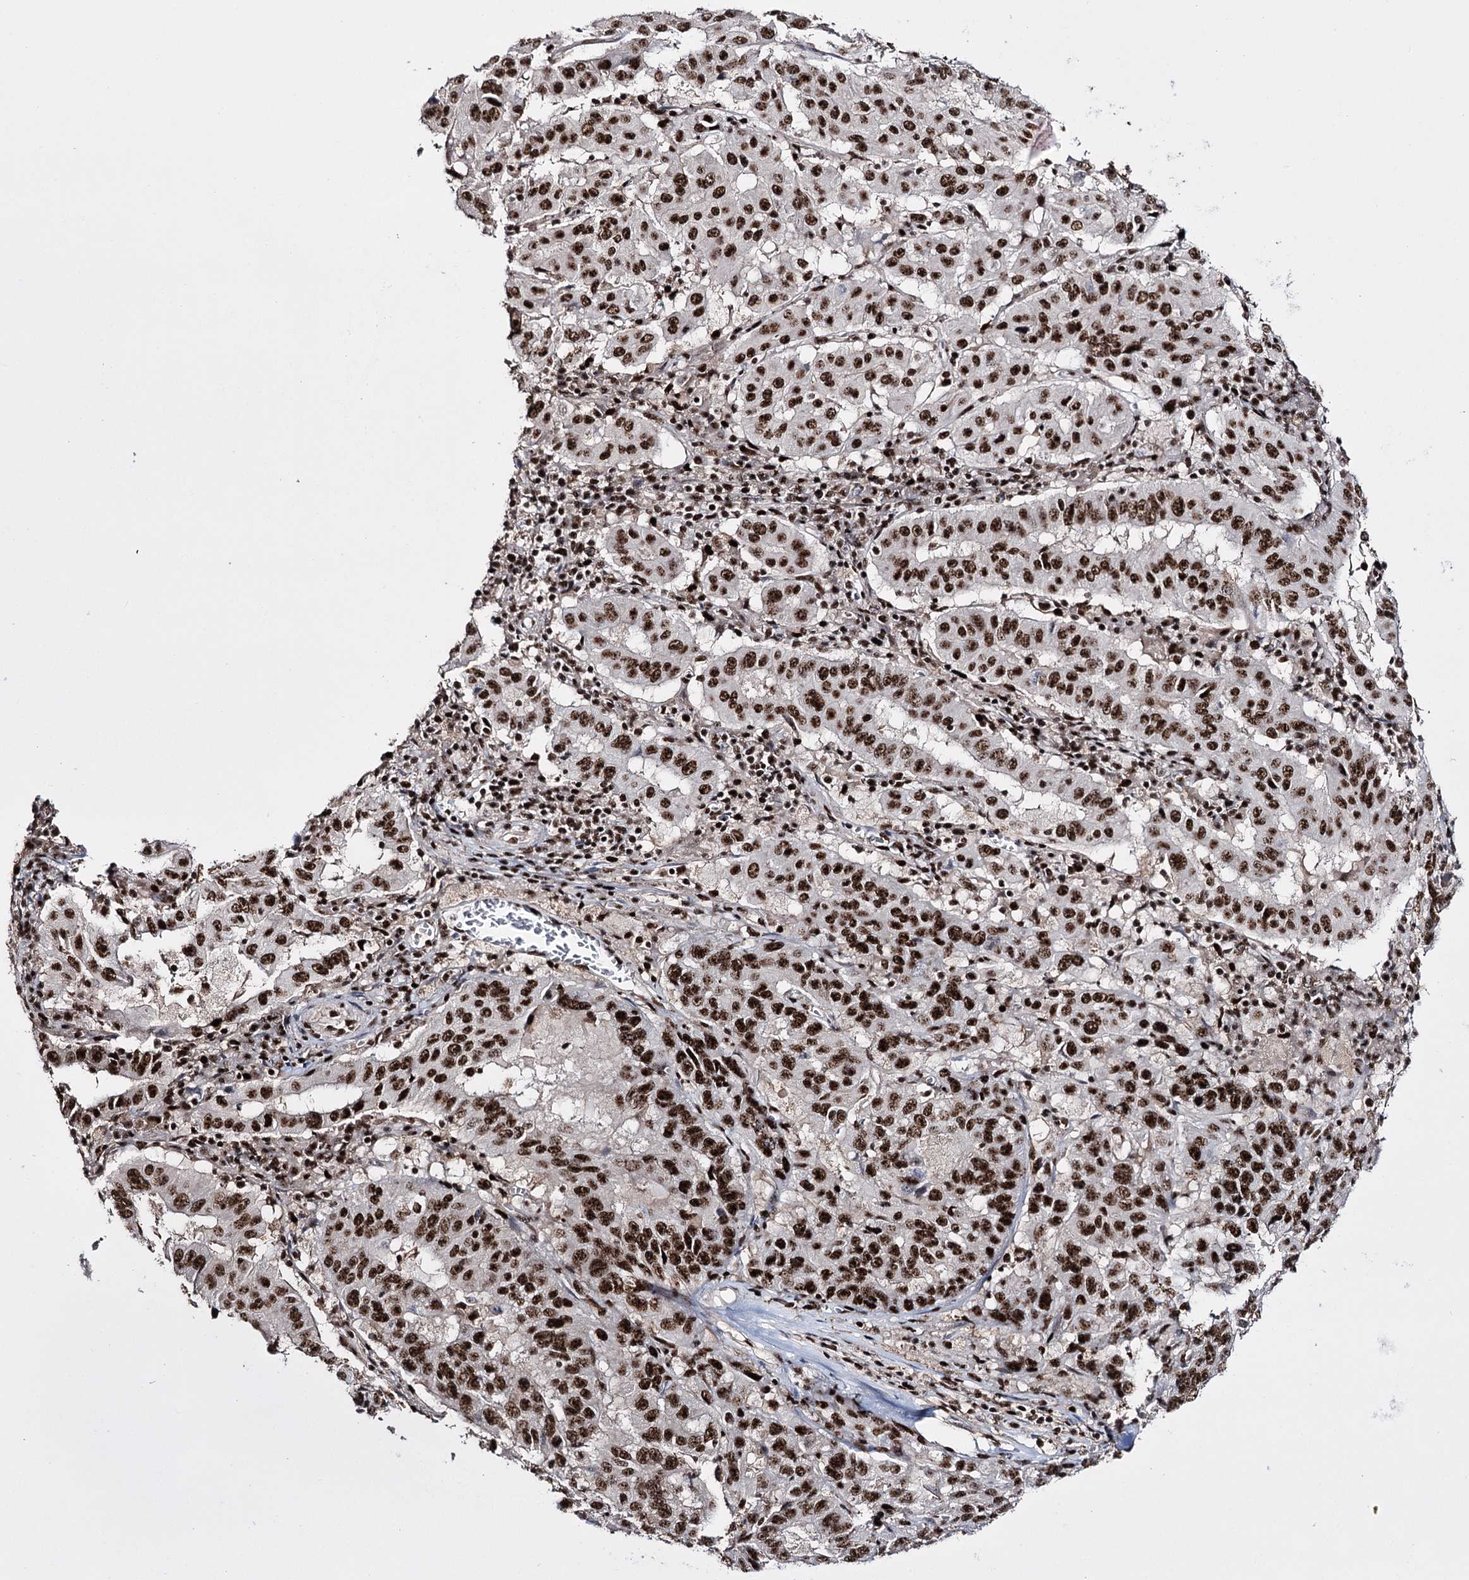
{"staining": {"intensity": "strong", "quantity": ">75%", "location": "nuclear"}, "tissue": "pancreatic cancer", "cell_type": "Tumor cells", "image_type": "cancer", "snomed": [{"axis": "morphology", "description": "Adenocarcinoma, NOS"}, {"axis": "topography", "description": "Pancreas"}], "caption": "Immunohistochemistry image of neoplastic tissue: human pancreatic cancer (adenocarcinoma) stained using immunohistochemistry (IHC) displays high levels of strong protein expression localized specifically in the nuclear of tumor cells, appearing as a nuclear brown color.", "gene": "PRPF40A", "patient": {"sex": "male", "age": 63}}